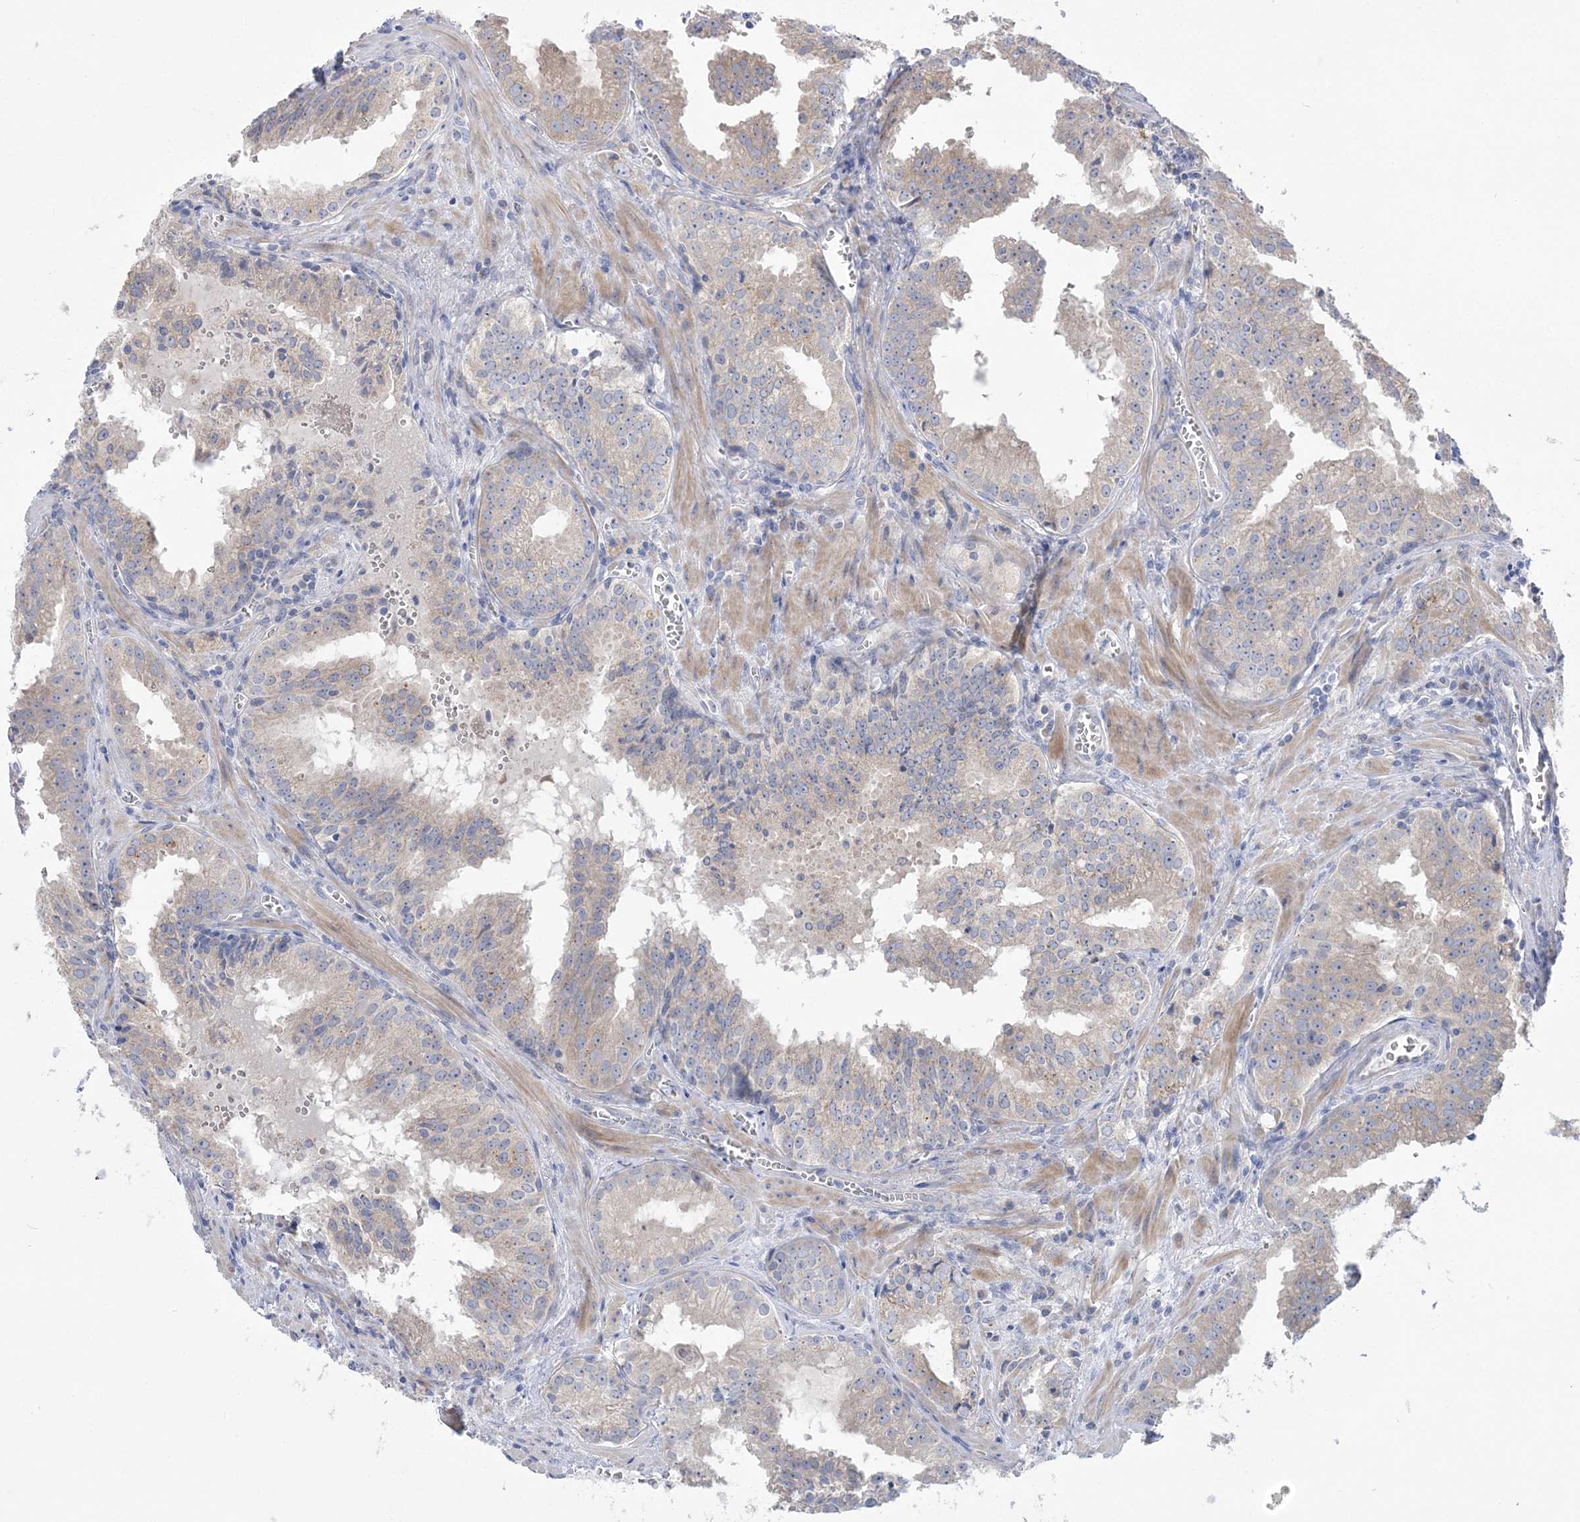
{"staining": {"intensity": "weak", "quantity": "25%-75%", "location": "cytoplasmic/membranous"}, "tissue": "prostate cancer", "cell_type": "Tumor cells", "image_type": "cancer", "snomed": [{"axis": "morphology", "description": "Adenocarcinoma, High grade"}, {"axis": "topography", "description": "Prostate"}], "caption": "Immunohistochemical staining of human prostate adenocarcinoma (high-grade) reveals weak cytoplasmic/membranous protein staining in about 25%-75% of tumor cells.", "gene": "MMADHC", "patient": {"sex": "male", "age": 68}}